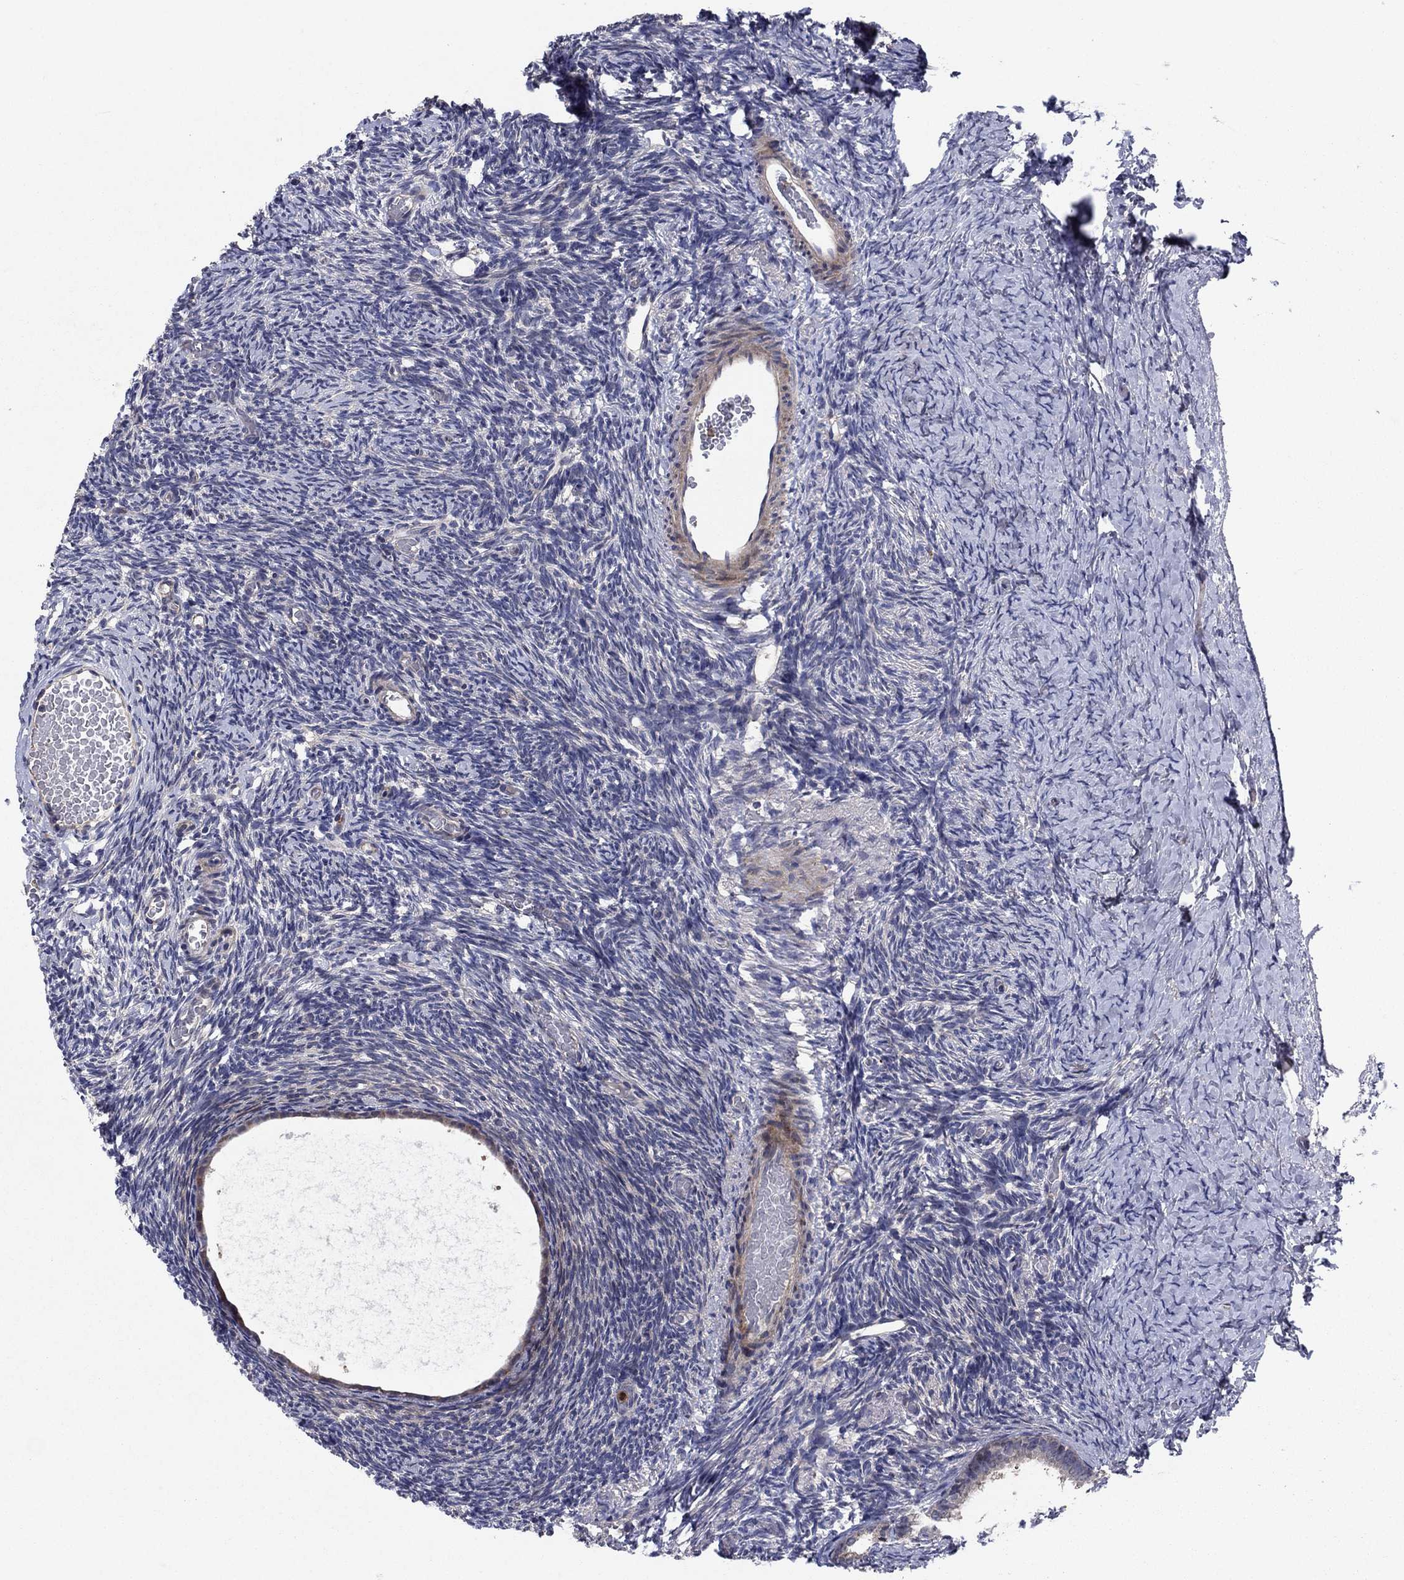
{"staining": {"intensity": "moderate", "quantity": "25%-75%", "location": "cytoplasmic/membranous"}, "tissue": "ovary", "cell_type": "Follicle cells", "image_type": "normal", "snomed": [{"axis": "morphology", "description": "Normal tissue, NOS"}, {"axis": "topography", "description": "Ovary"}], "caption": "Brown immunohistochemical staining in normal ovary shows moderate cytoplasmic/membranous staining in approximately 25%-75% of follicle cells. (DAB (3,3'-diaminobenzidine) IHC with brightfield microscopy, high magnification).", "gene": "MSRB1", "patient": {"sex": "female", "age": 39}}